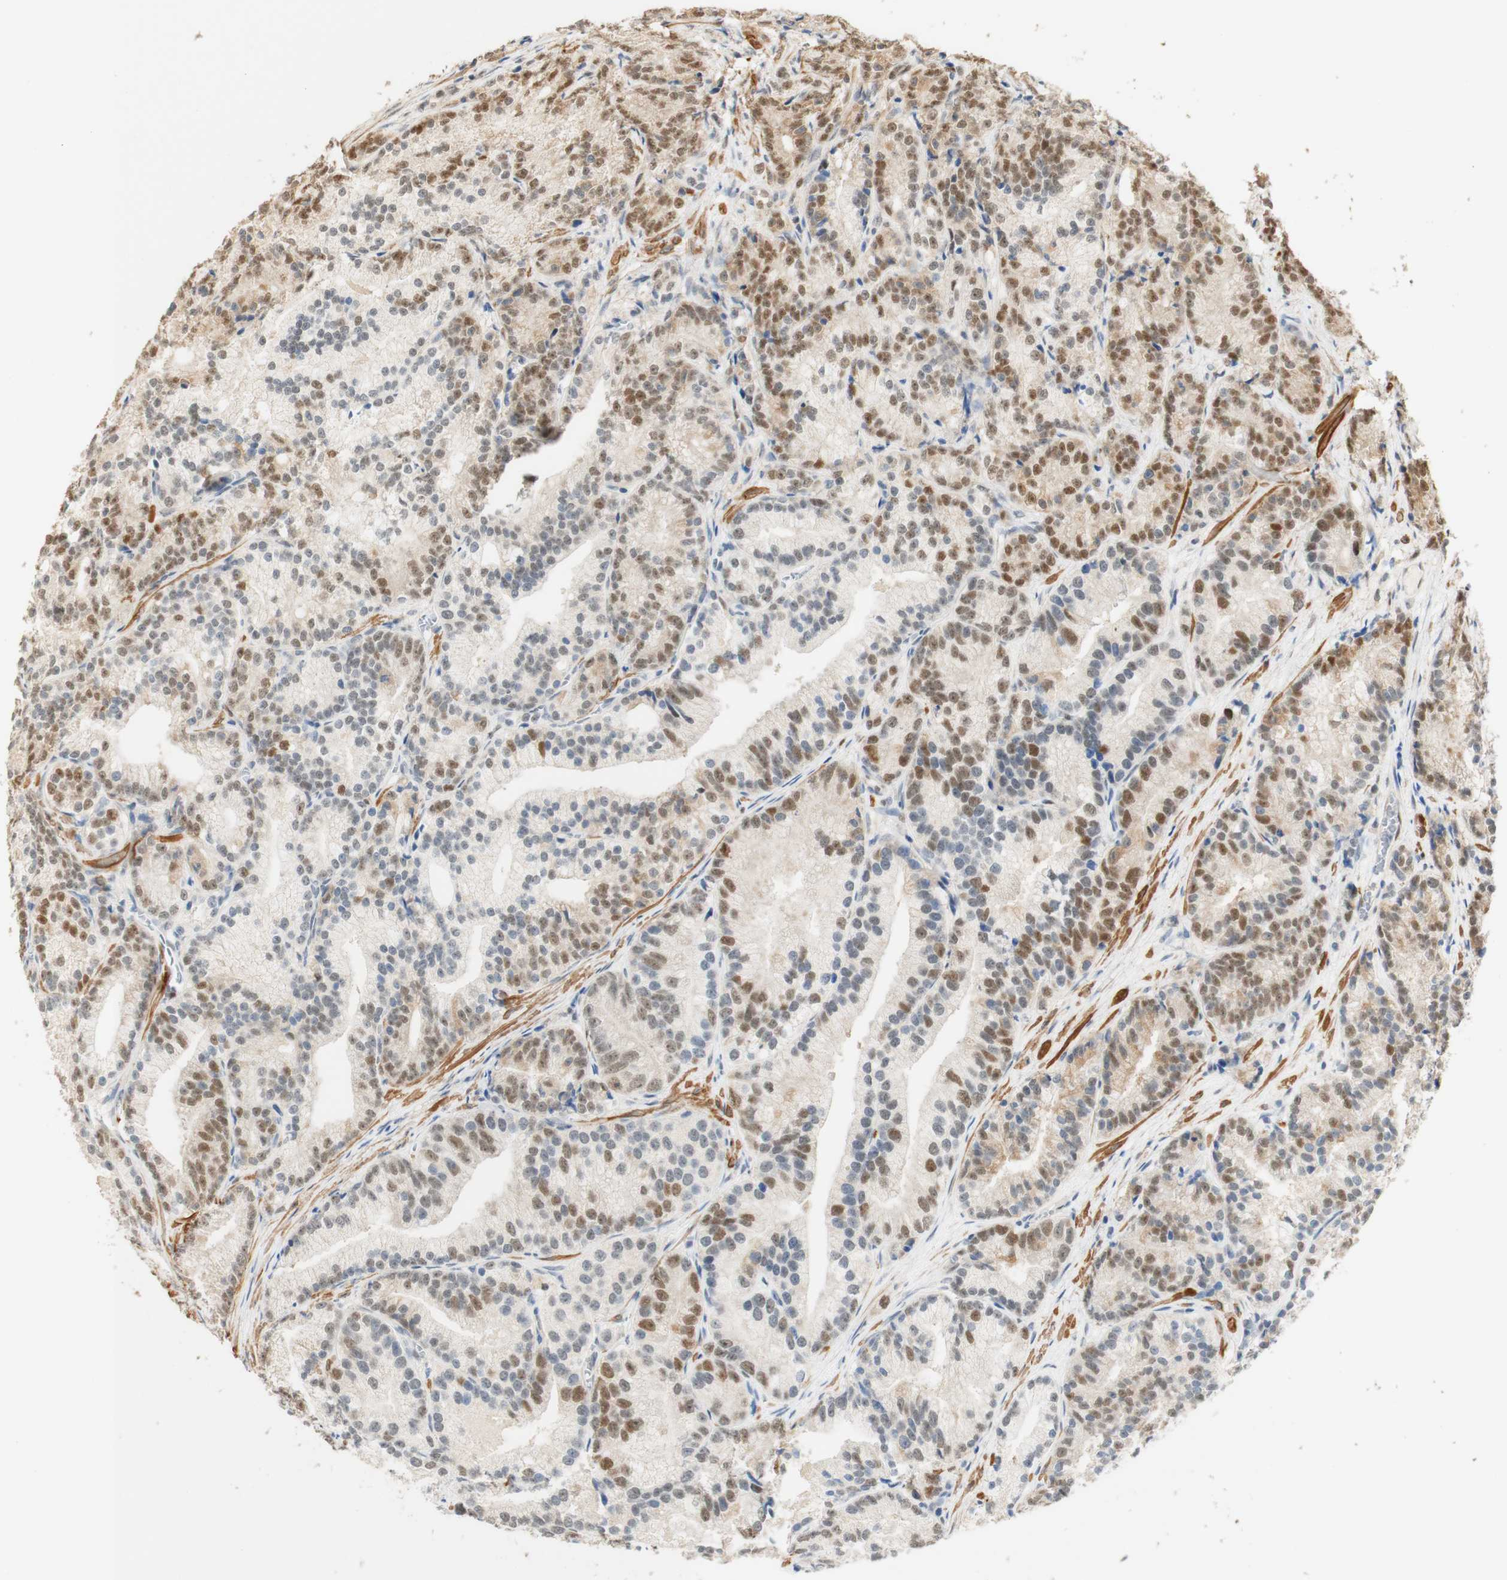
{"staining": {"intensity": "moderate", "quantity": "25%-75%", "location": "nuclear"}, "tissue": "prostate cancer", "cell_type": "Tumor cells", "image_type": "cancer", "snomed": [{"axis": "morphology", "description": "Adenocarcinoma, Low grade"}, {"axis": "topography", "description": "Prostate"}], "caption": "Immunohistochemical staining of prostate cancer (adenocarcinoma (low-grade)) exhibits medium levels of moderate nuclear expression in approximately 25%-75% of tumor cells.", "gene": "MAP3K4", "patient": {"sex": "male", "age": 89}}